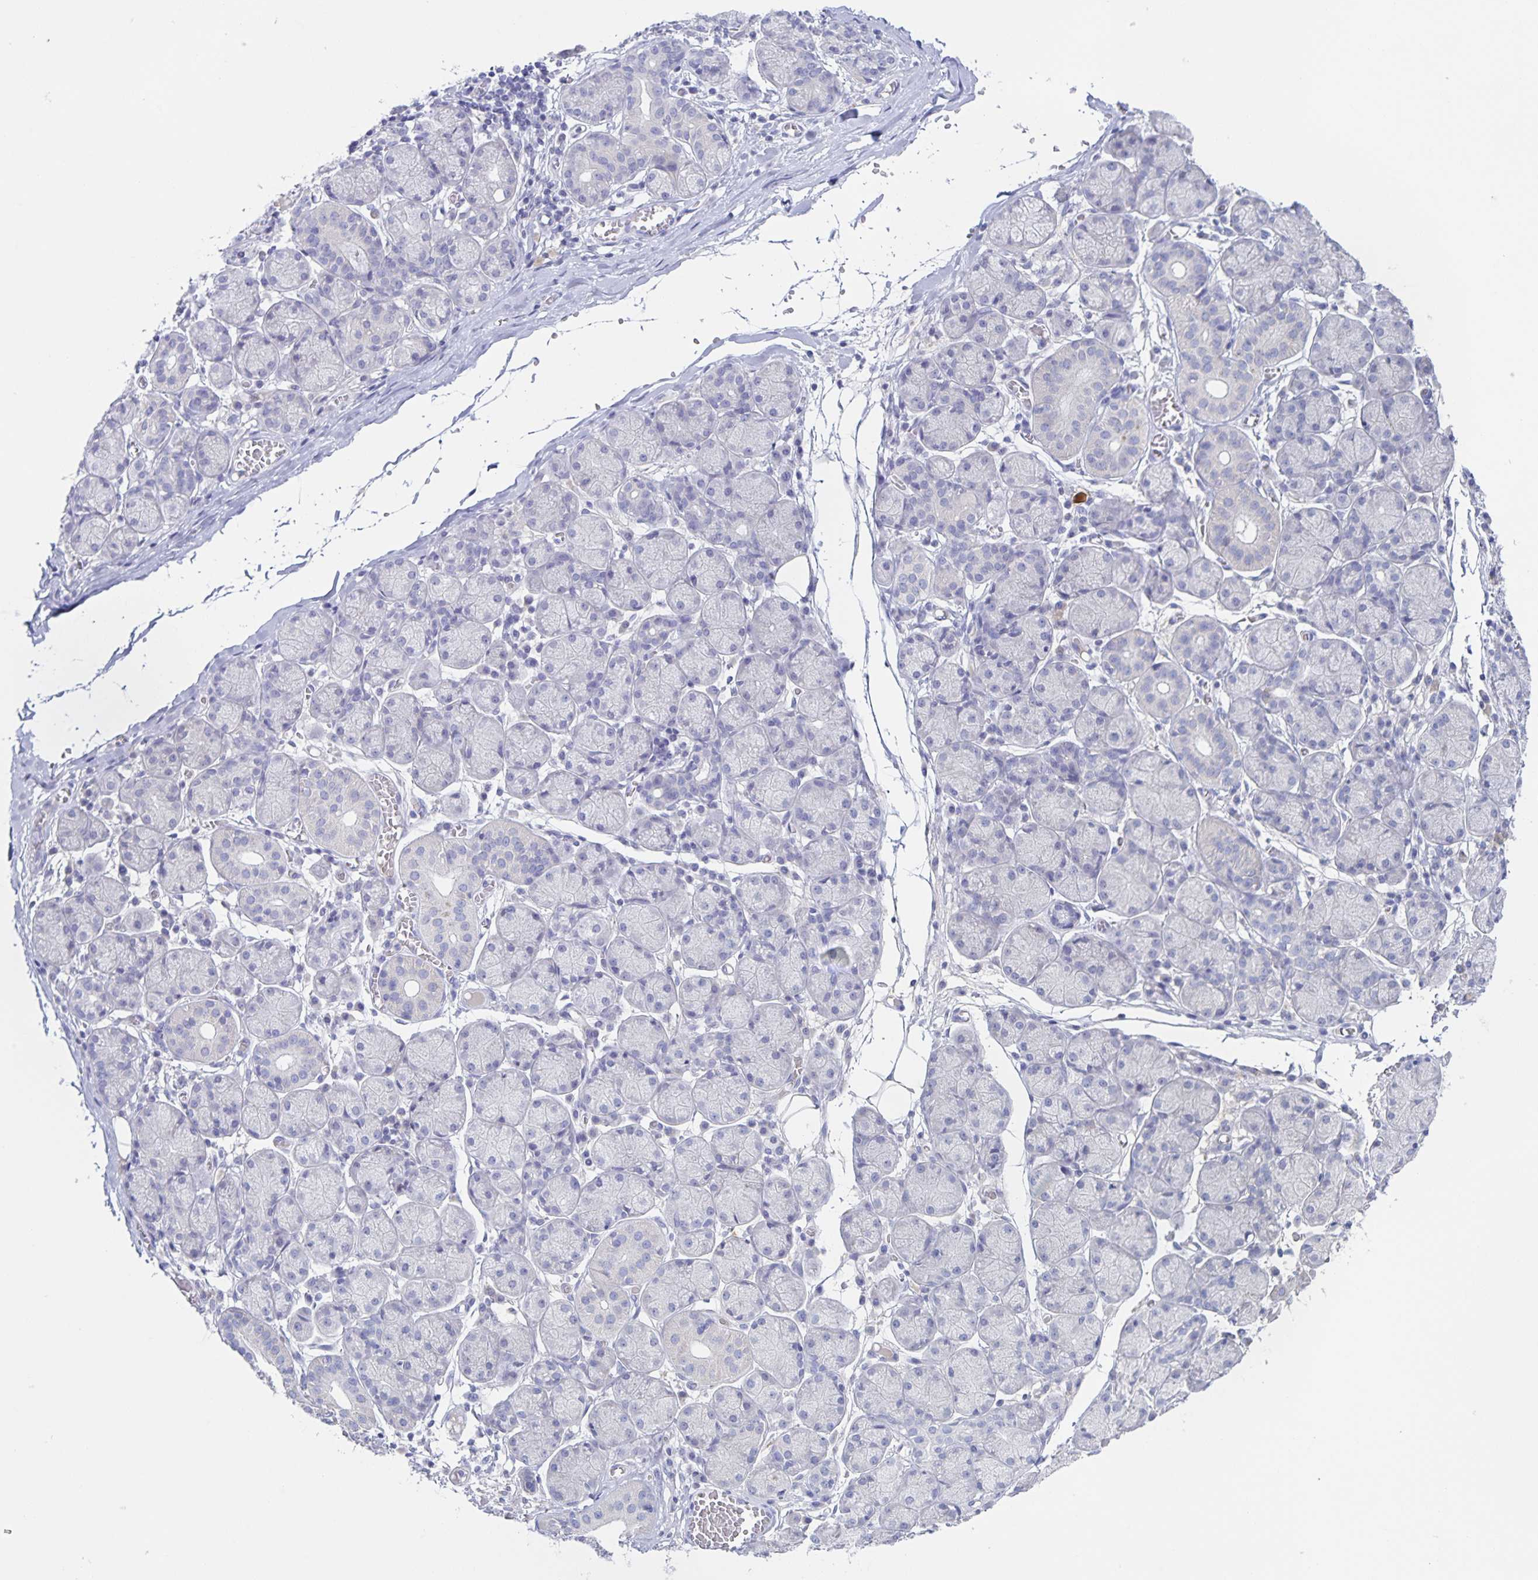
{"staining": {"intensity": "negative", "quantity": "none", "location": "none"}, "tissue": "salivary gland", "cell_type": "Glandular cells", "image_type": "normal", "snomed": [{"axis": "morphology", "description": "Normal tissue, NOS"}, {"axis": "topography", "description": "Salivary gland"}], "caption": "DAB immunohistochemical staining of benign salivary gland demonstrates no significant positivity in glandular cells.", "gene": "RPL36A", "patient": {"sex": "female", "age": 24}}